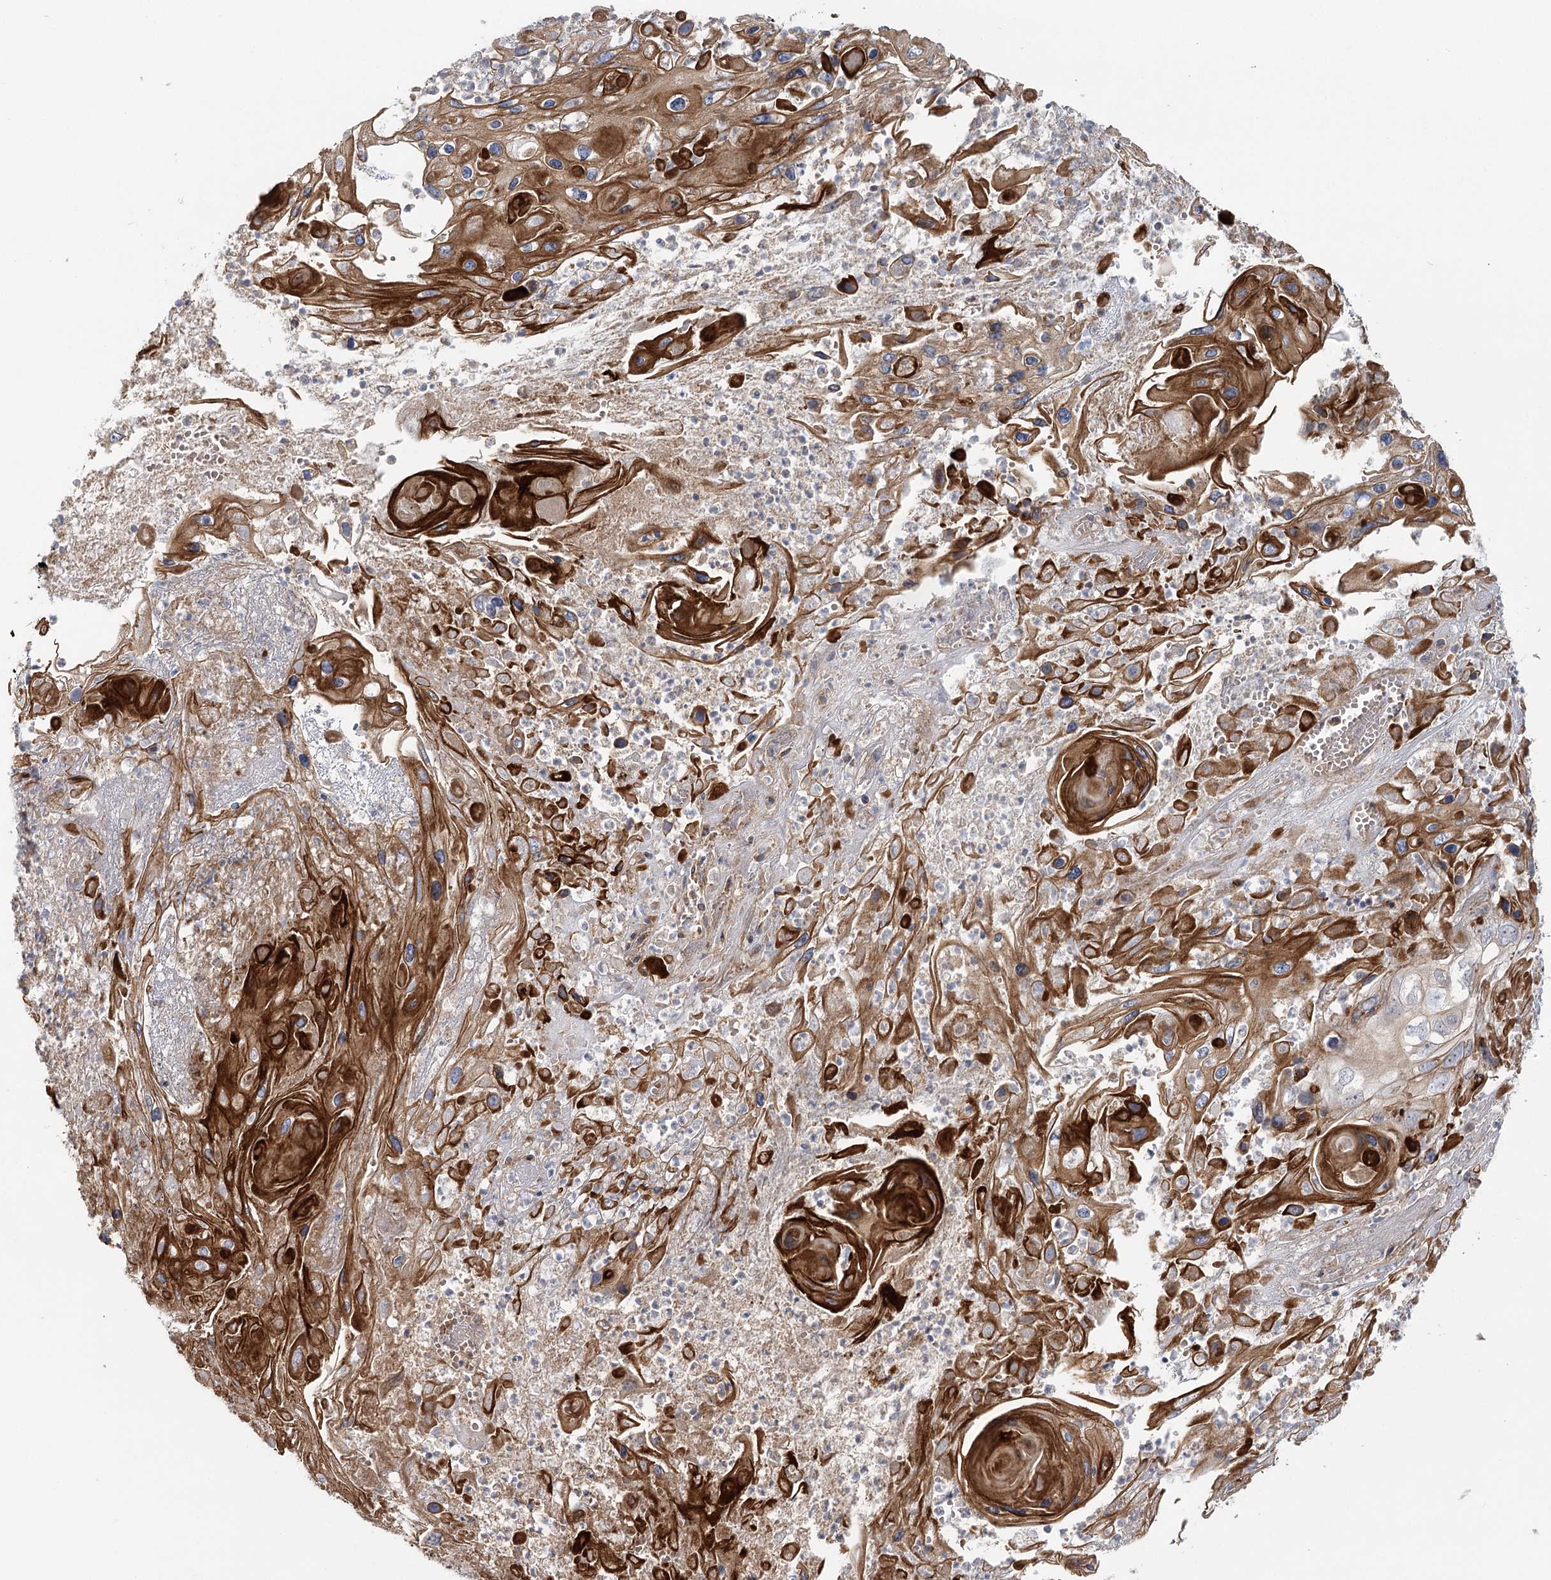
{"staining": {"intensity": "strong", "quantity": "<25%", "location": "cytoplasmic/membranous"}, "tissue": "skin cancer", "cell_type": "Tumor cells", "image_type": "cancer", "snomed": [{"axis": "morphology", "description": "Squamous cell carcinoma, NOS"}, {"axis": "topography", "description": "Skin"}], "caption": "Immunohistochemistry (IHC) staining of skin cancer (squamous cell carcinoma), which shows medium levels of strong cytoplasmic/membranous staining in approximately <25% of tumor cells indicating strong cytoplasmic/membranous protein positivity. The staining was performed using DAB (3,3'-diaminobenzidine) (brown) for protein detection and nuclei were counterstained in hematoxylin (blue).", "gene": "KBTBD4", "patient": {"sex": "male", "age": 55}}